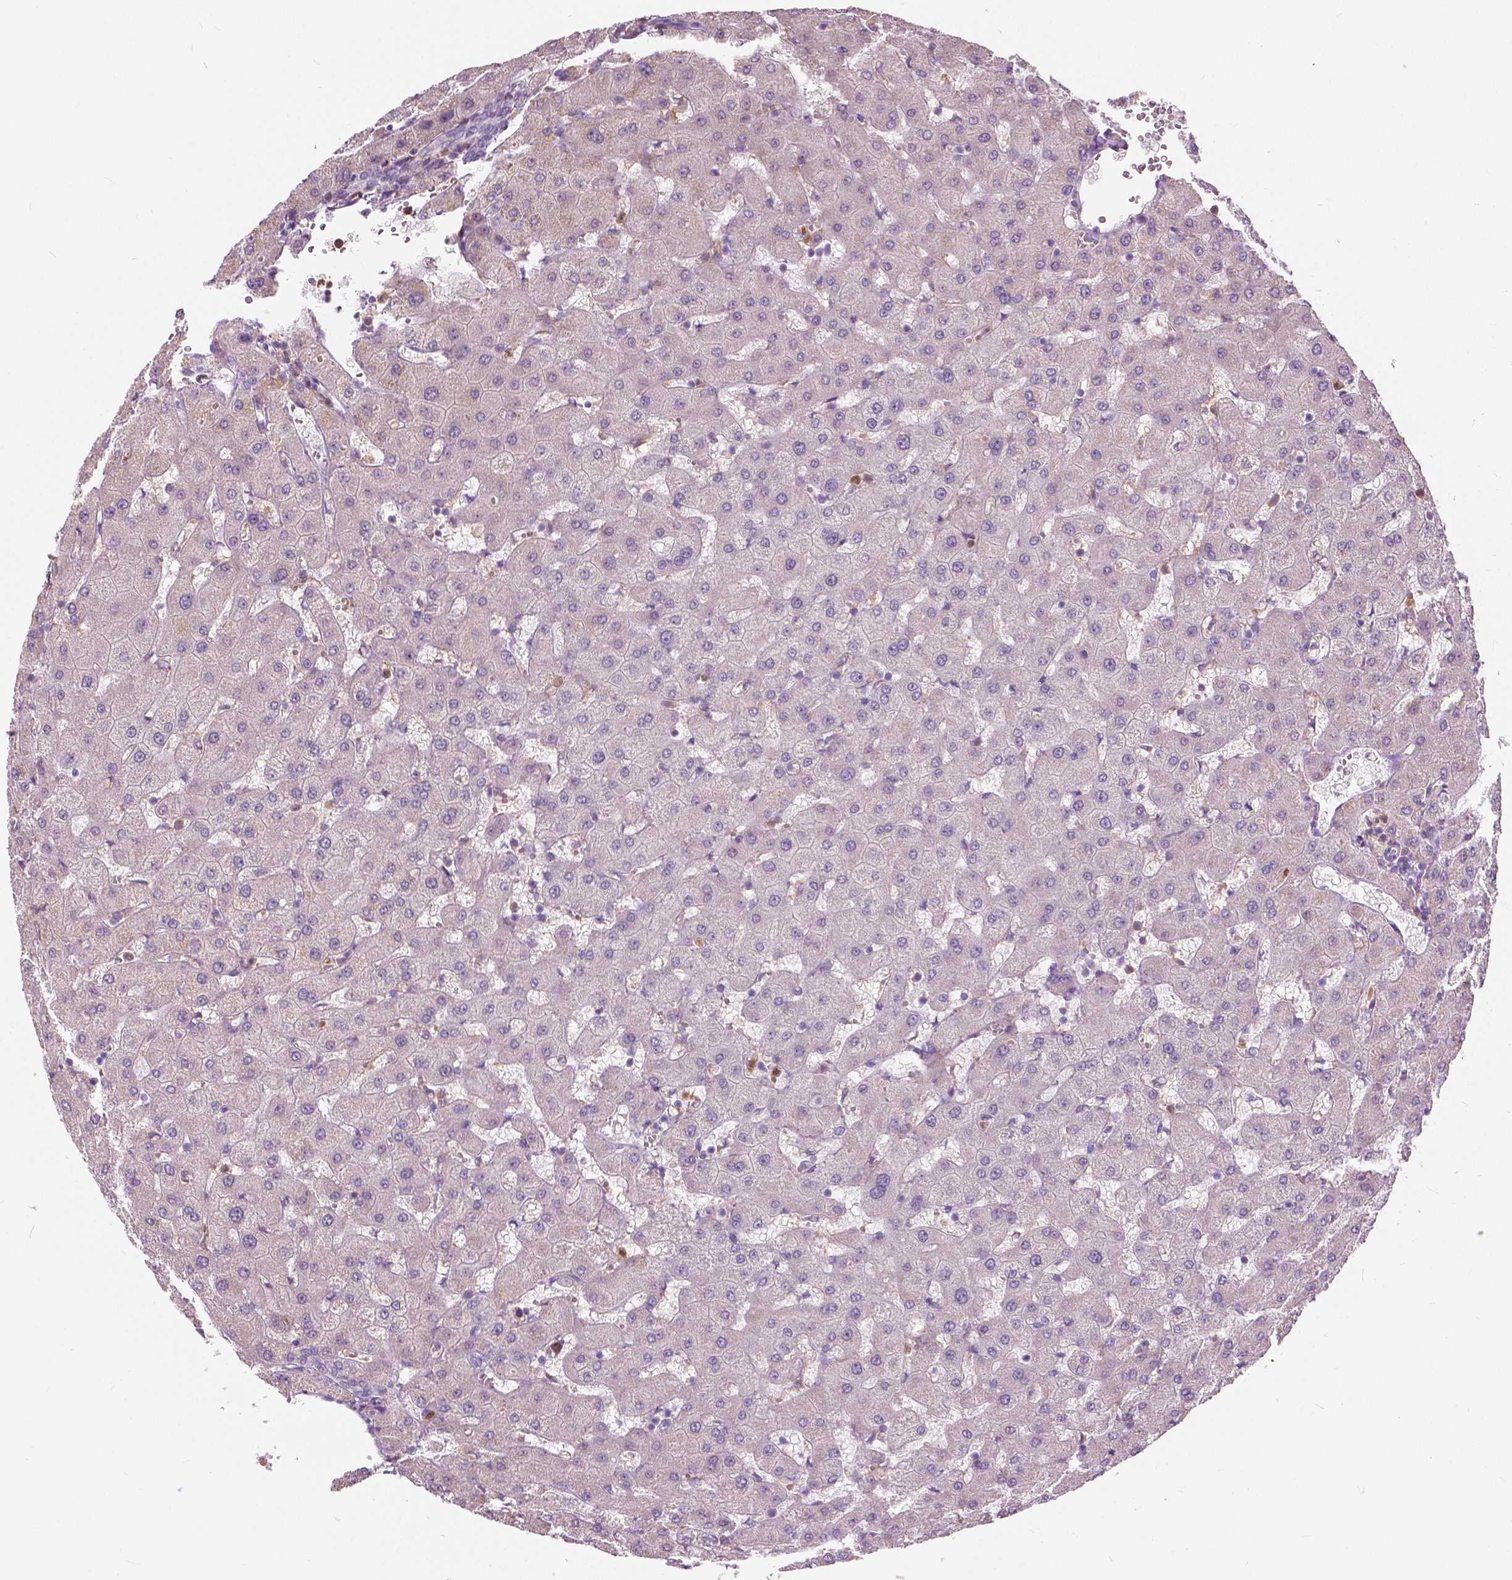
{"staining": {"intensity": "negative", "quantity": "none", "location": "none"}, "tissue": "liver", "cell_type": "Cholangiocytes", "image_type": "normal", "snomed": [{"axis": "morphology", "description": "Normal tissue, NOS"}, {"axis": "topography", "description": "Liver"}], "caption": "Cholangiocytes are negative for brown protein staining in unremarkable liver. (DAB IHC visualized using brightfield microscopy, high magnification).", "gene": "DLX6", "patient": {"sex": "female", "age": 63}}